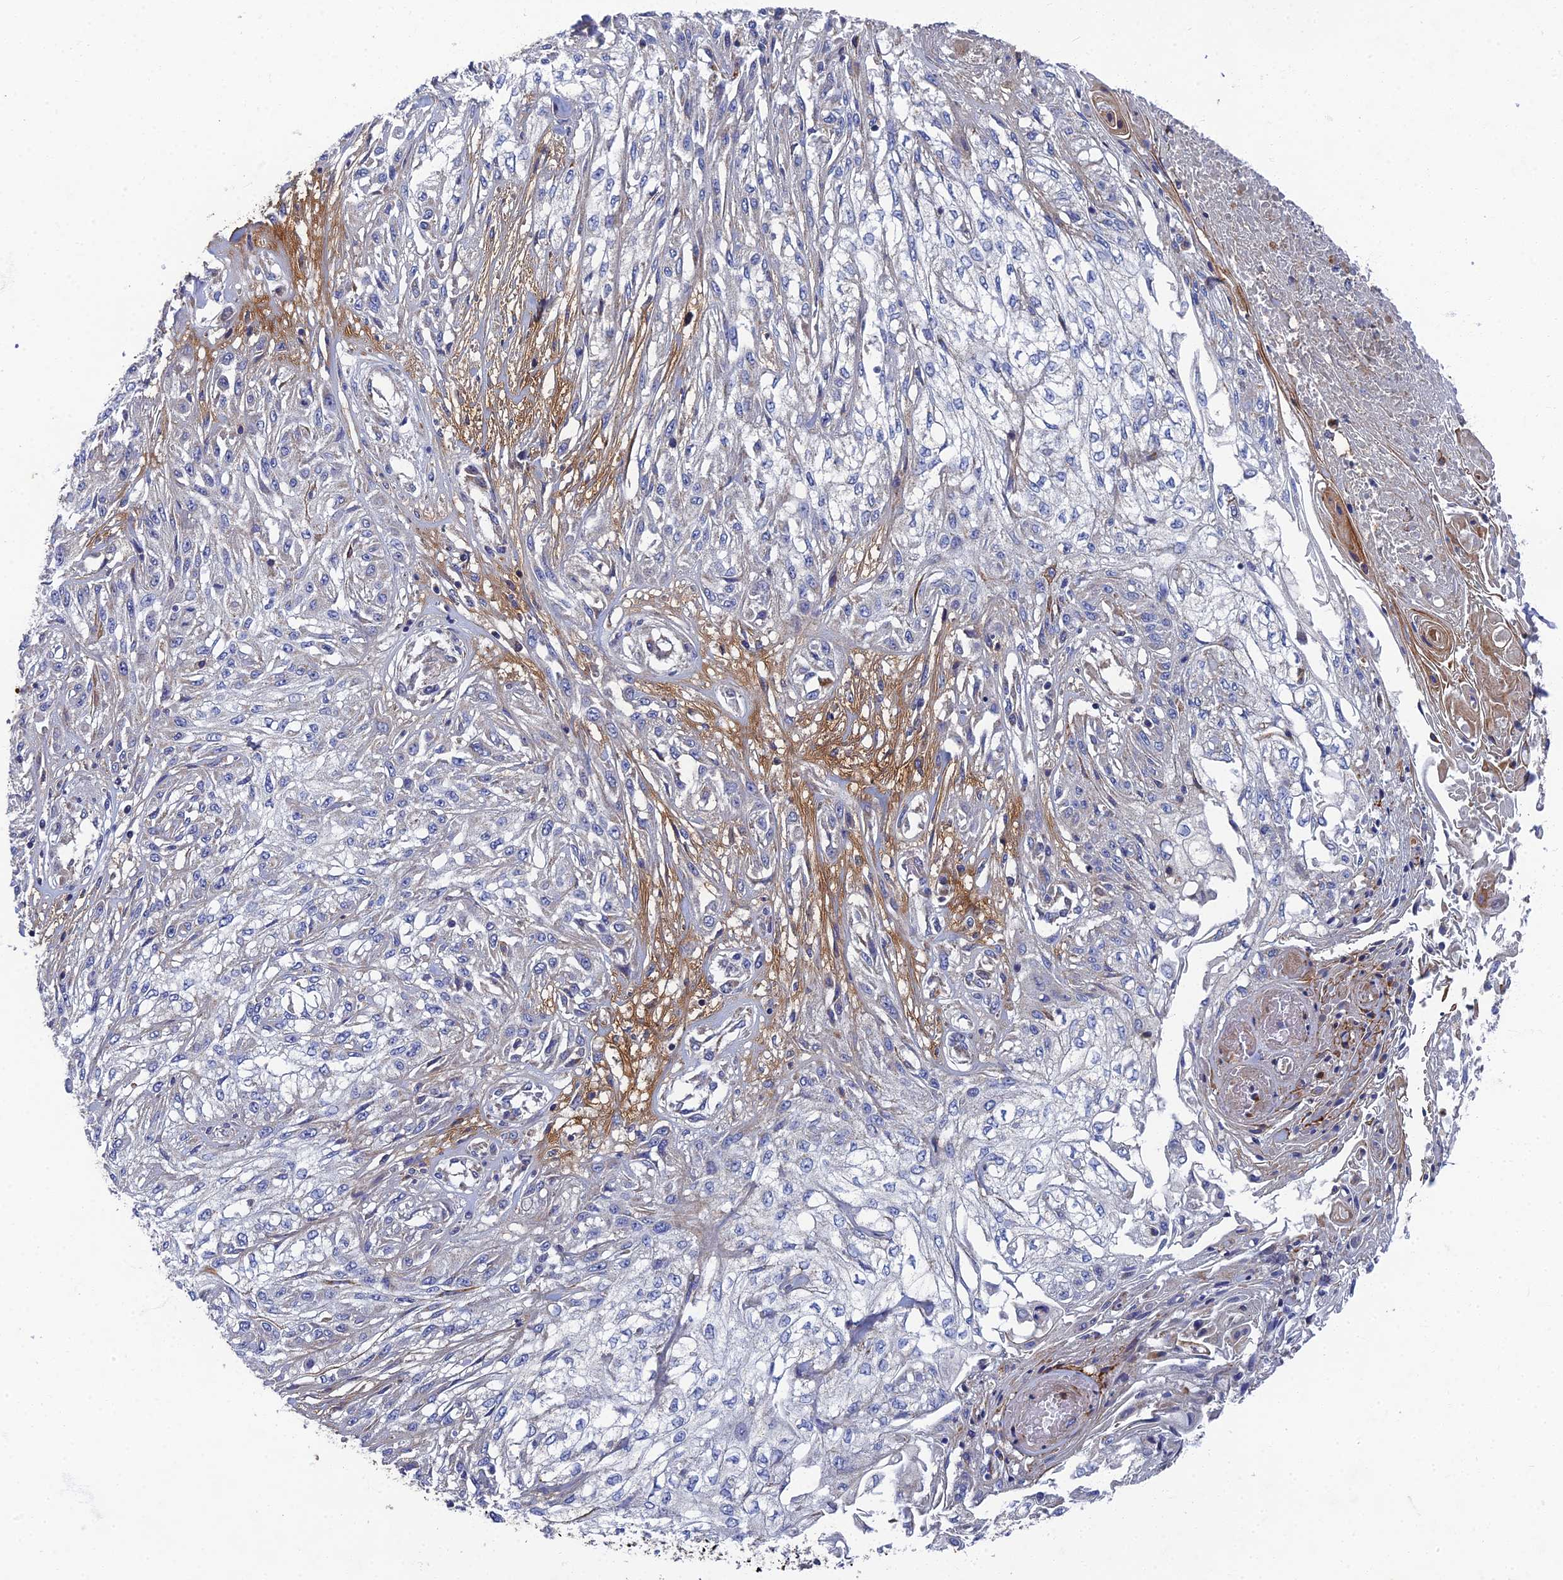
{"staining": {"intensity": "negative", "quantity": "none", "location": "none"}, "tissue": "skin cancer", "cell_type": "Tumor cells", "image_type": "cancer", "snomed": [{"axis": "morphology", "description": "Squamous cell carcinoma, NOS"}, {"axis": "morphology", "description": "Squamous cell carcinoma, metastatic, NOS"}, {"axis": "topography", "description": "Skin"}, {"axis": "topography", "description": "Lymph node"}], "caption": "A high-resolution micrograph shows immunohistochemistry (IHC) staining of metastatic squamous cell carcinoma (skin), which demonstrates no significant staining in tumor cells. The staining was performed using DAB to visualize the protein expression in brown, while the nuclei were stained in blue with hematoxylin (Magnification: 20x).", "gene": "RNASEK", "patient": {"sex": "male", "age": 75}}